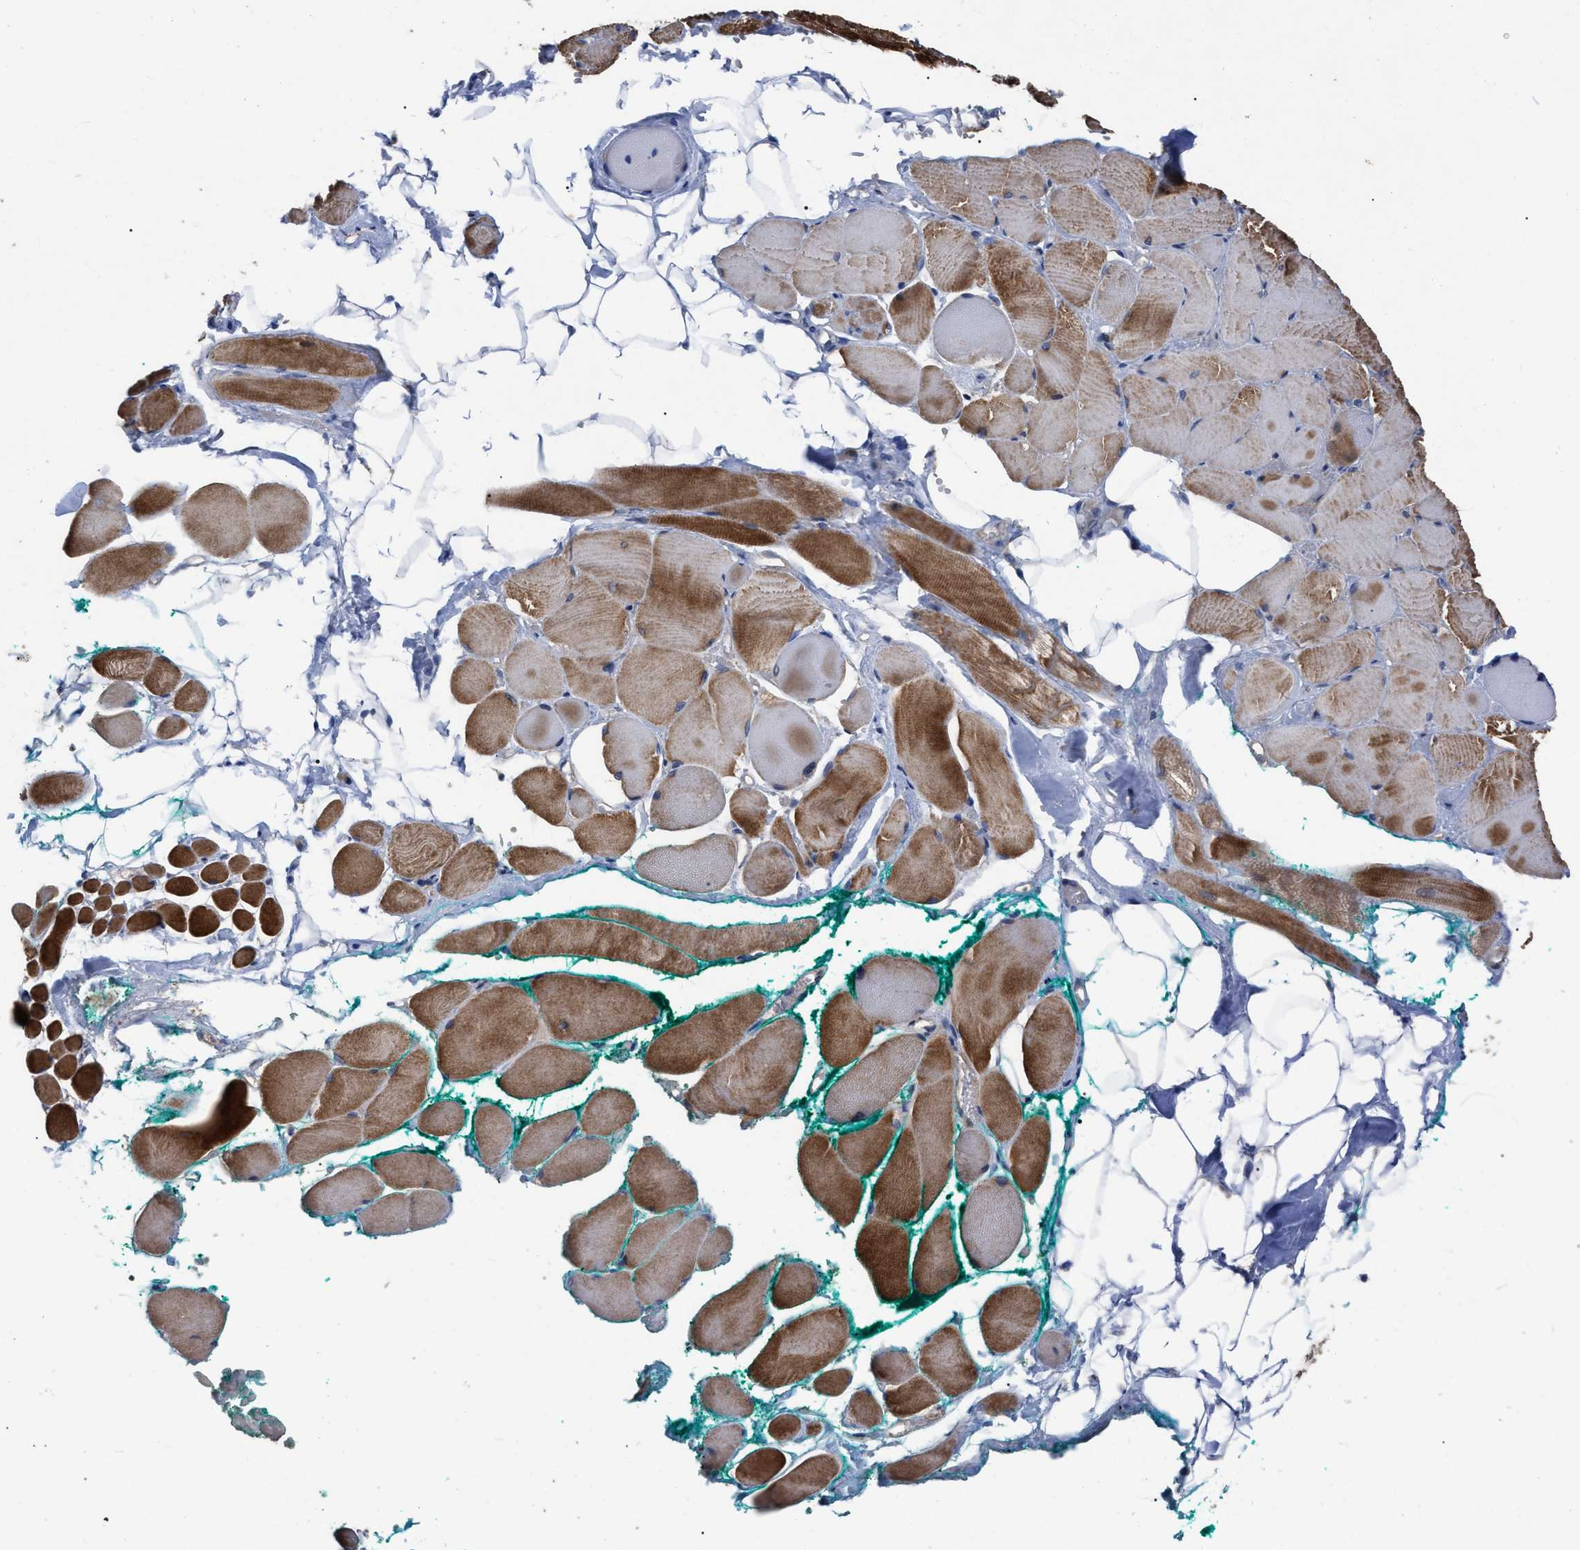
{"staining": {"intensity": "strong", "quantity": ">75%", "location": "cytoplasmic/membranous"}, "tissue": "skeletal muscle", "cell_type": "Myocytes", "image_type": "normal", "snomed": [{"axis": "morphology", "description": "Normal tissue, NOS"}, {"axis": "topography", "description": "Skeletal muscle"}, {"axis": "topography", "description": "Peripheral nerve tissue"}], "caption": "High-power microscopy captured an immunohistochemistry (IHC) image of benign skeletal muscle, revealing strong cytoplasmic/membranous expression in about >75% of myocytes. Nuclei are stained in blue.", "gene": "BTN2A1", "patient": {"sex": "female", "age": 84}}